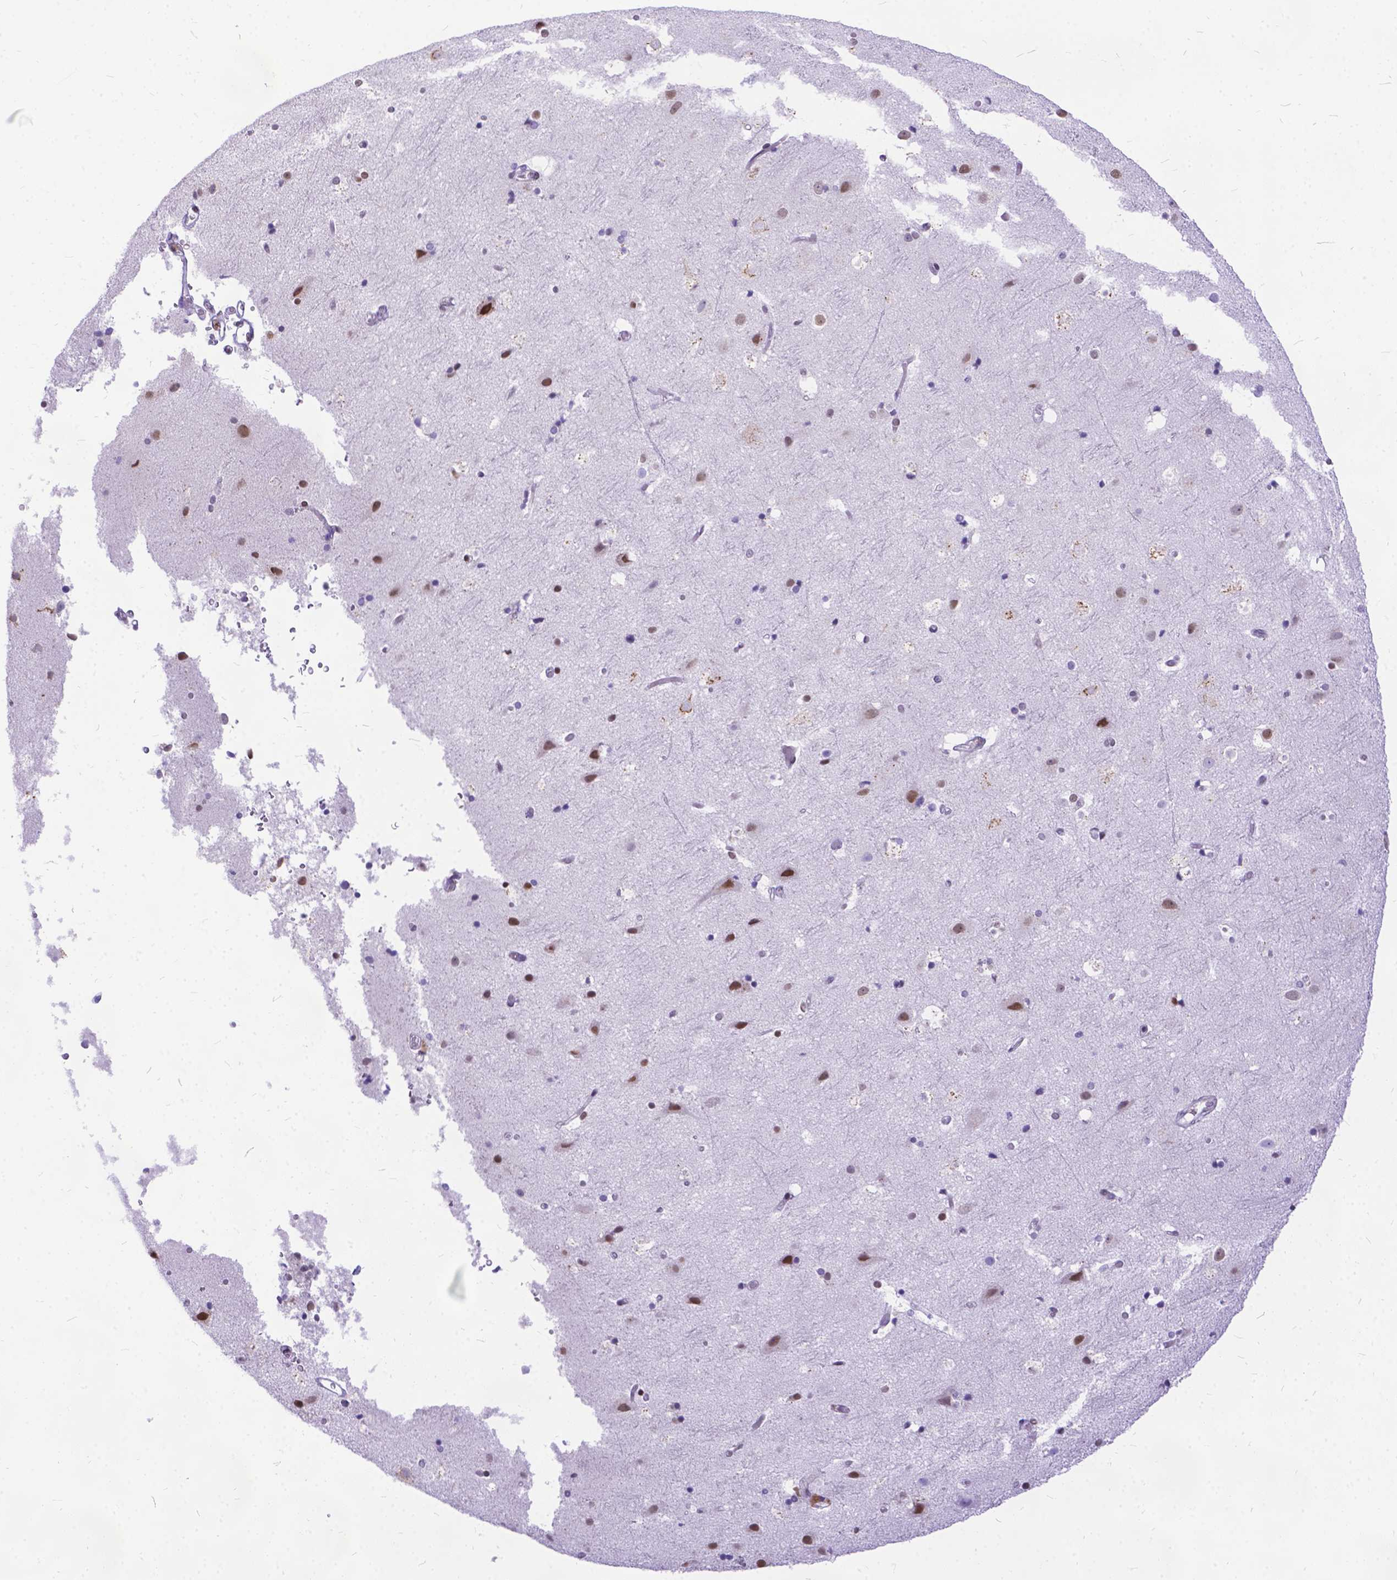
{"staining": {"intensity": "negative", "quantity": "none", "location": "none"}, "tissue": "cerebral cortex", "cell_type": "Endothelial cells", "image_type": "normal", "snomed": [{"axis": "morphology", "description": "Normal tissue, NOS"}, {"axis": "topography", "description": "Cerebral cortex"}], "caption": "Immunohistochemistry (IHC) of benign cerebral cortex reveals no staining in endothelial cells. The staining was performed using DAB to visualize the protein expression in brown, while the nuclei were stained in blue with hematoxylin (Magnification: 20x).", "gene": "FAM124B", "patient": {"sex": "female", "age": 52}}